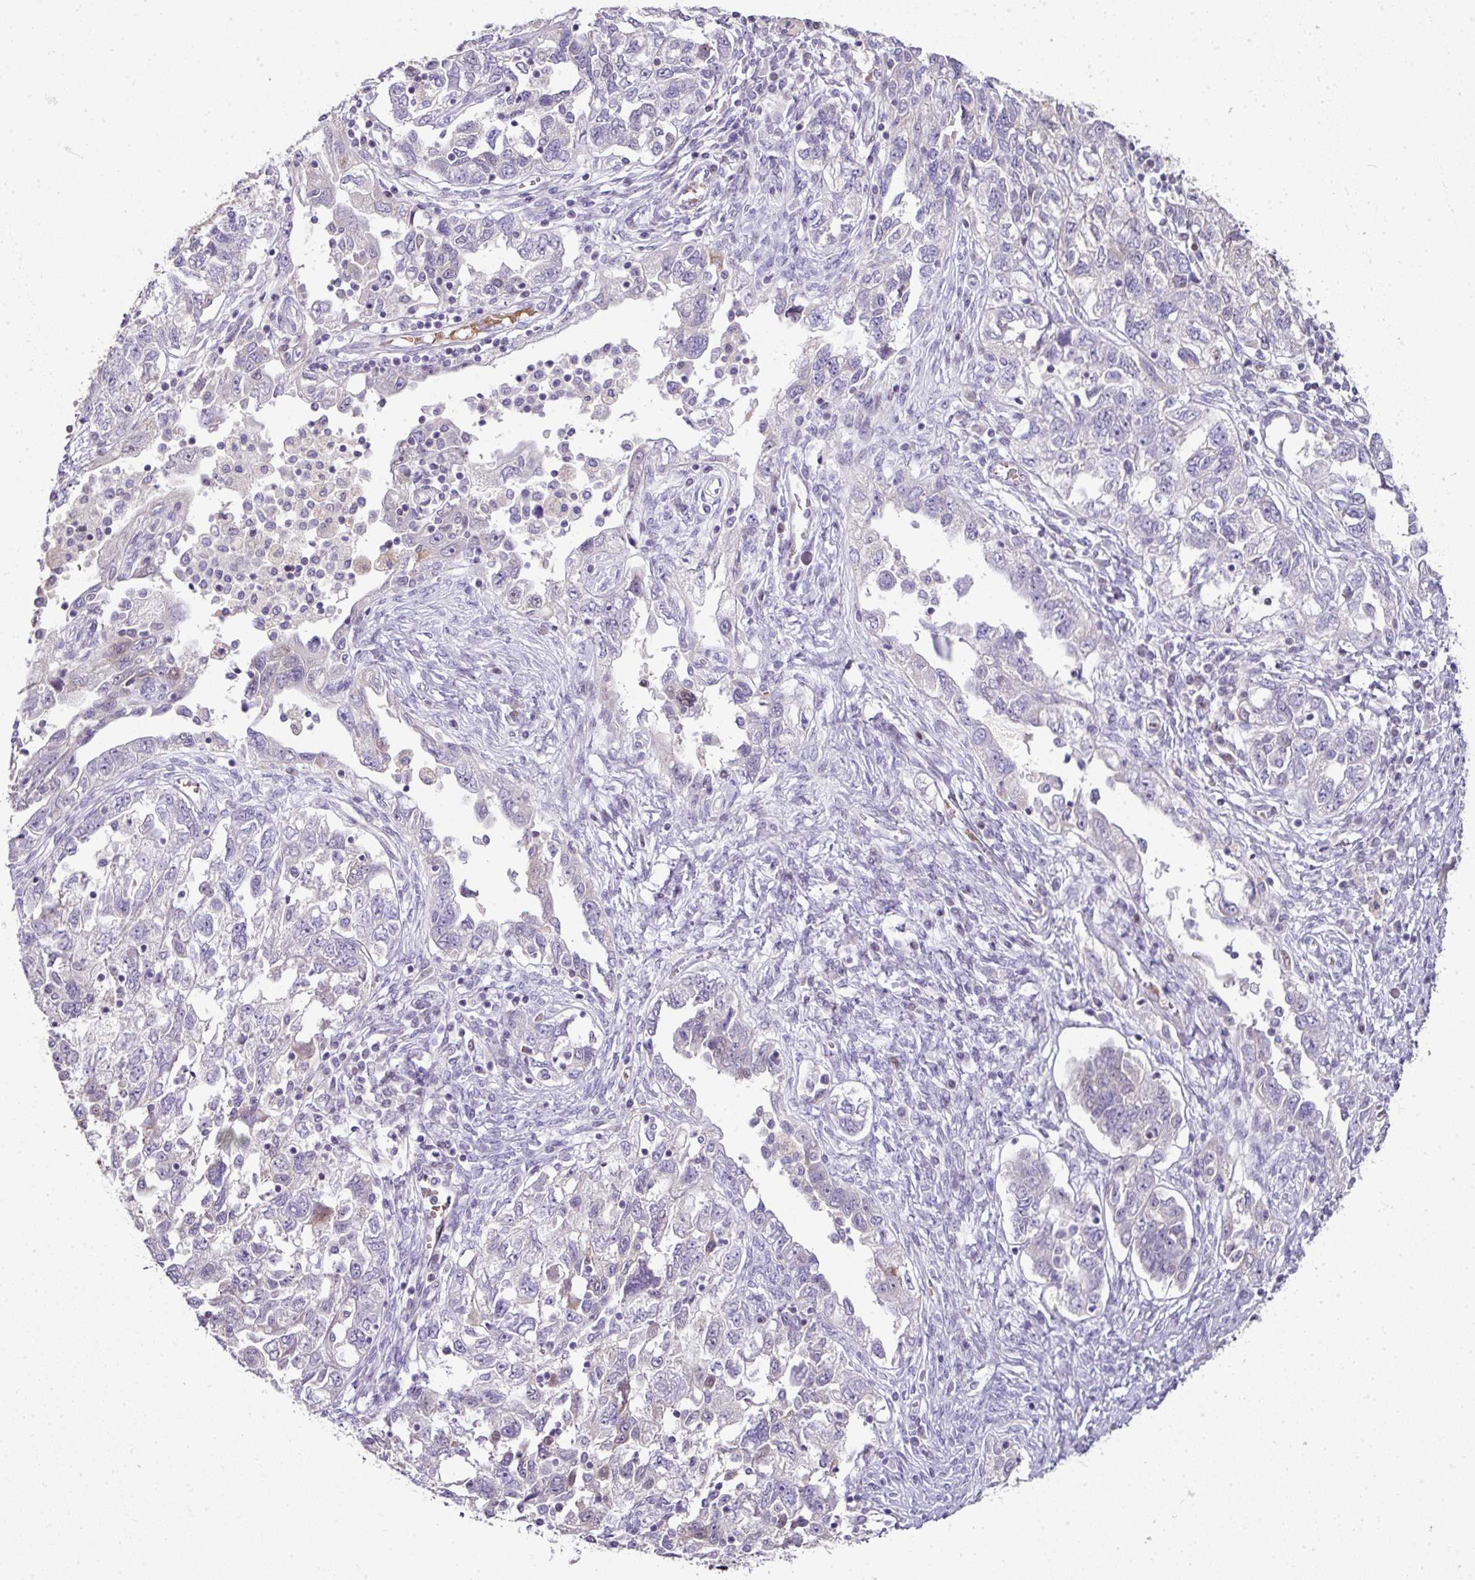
{"staining": {"intensity": "negative", "quantity": "none", "location": "none"}, "tissue": "ovarian cancer", "cell_type": "Tumor cells", "image_type": "cancer", "snomed": [{"axis": "morphology", "description": "Carcinoma, NOS"}, {"axis": "morphology", "description": "Cystadenocarcinoma, serous, NOS"}, {"axis": "topography", "description": "Ovary"}], "caption": "Immunohistochemistry of human ovarian cancer exhibits no staining in tumor cells.", "gene": "ANKRD18A", "patient": {"sex": "female", "age": 69}}